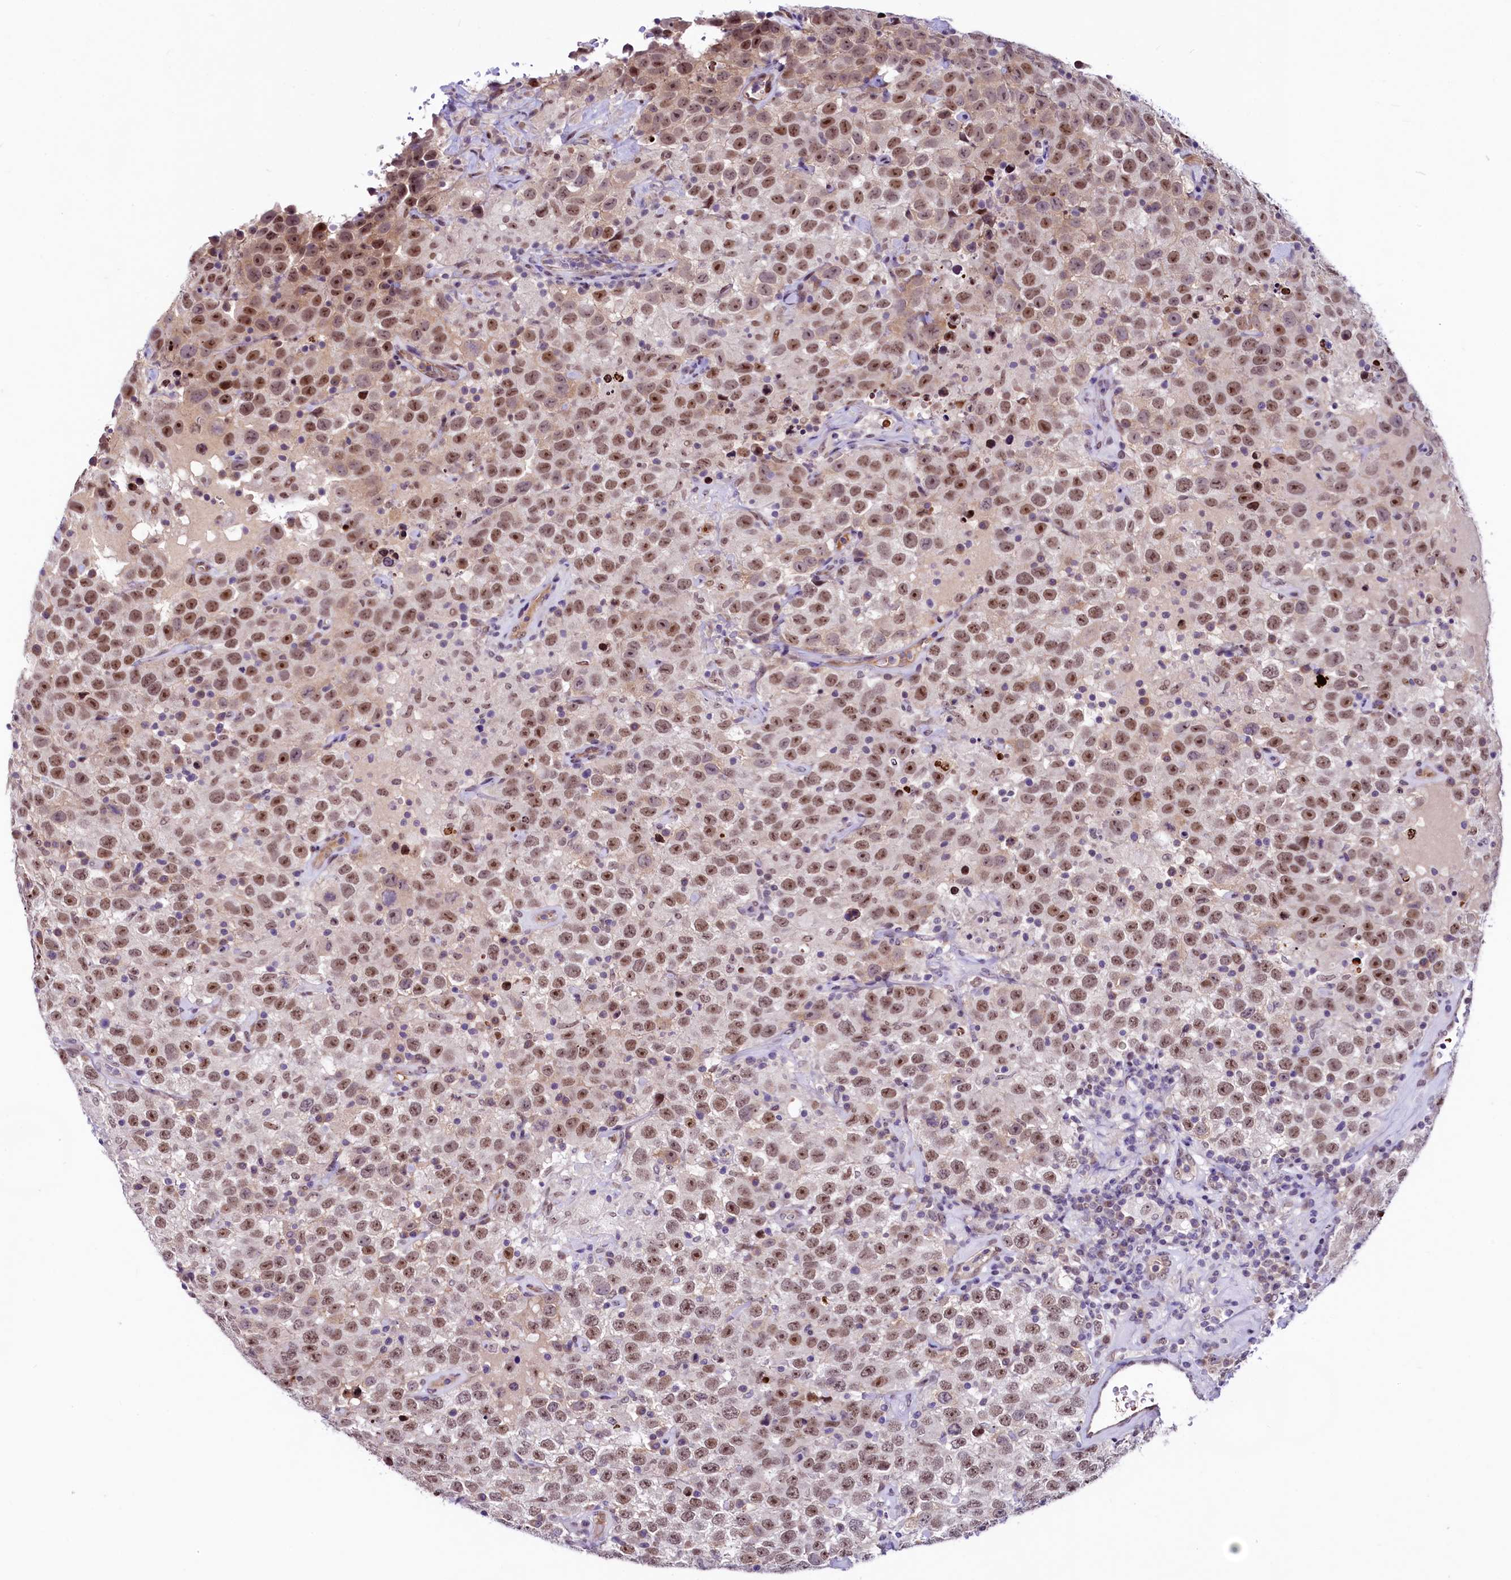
{"staining": {"intensity": "moderate", "quantity": ">75%", "location": "nuclear"}, "tissue": "testis cancer", "cell_type": "Tumor cells", "image_type": "cancer", "snomed": [{"axis": "morphology", "description": "Seminoma, NOS"}, {"axis": "topography", "description": "Testis"}], "caption": "Protein expression analysis of human testis seminoma reveals moderate nuclear positivity in approximately >75% of tumor cells. The staining was performed using DAB to visualize the protein expression in brown, while the nuclei were stained in blue with hematoxylin (Magnification: 20x).", "gene": "LEUTX", "patient": {"sex": "male", "age": 41}}